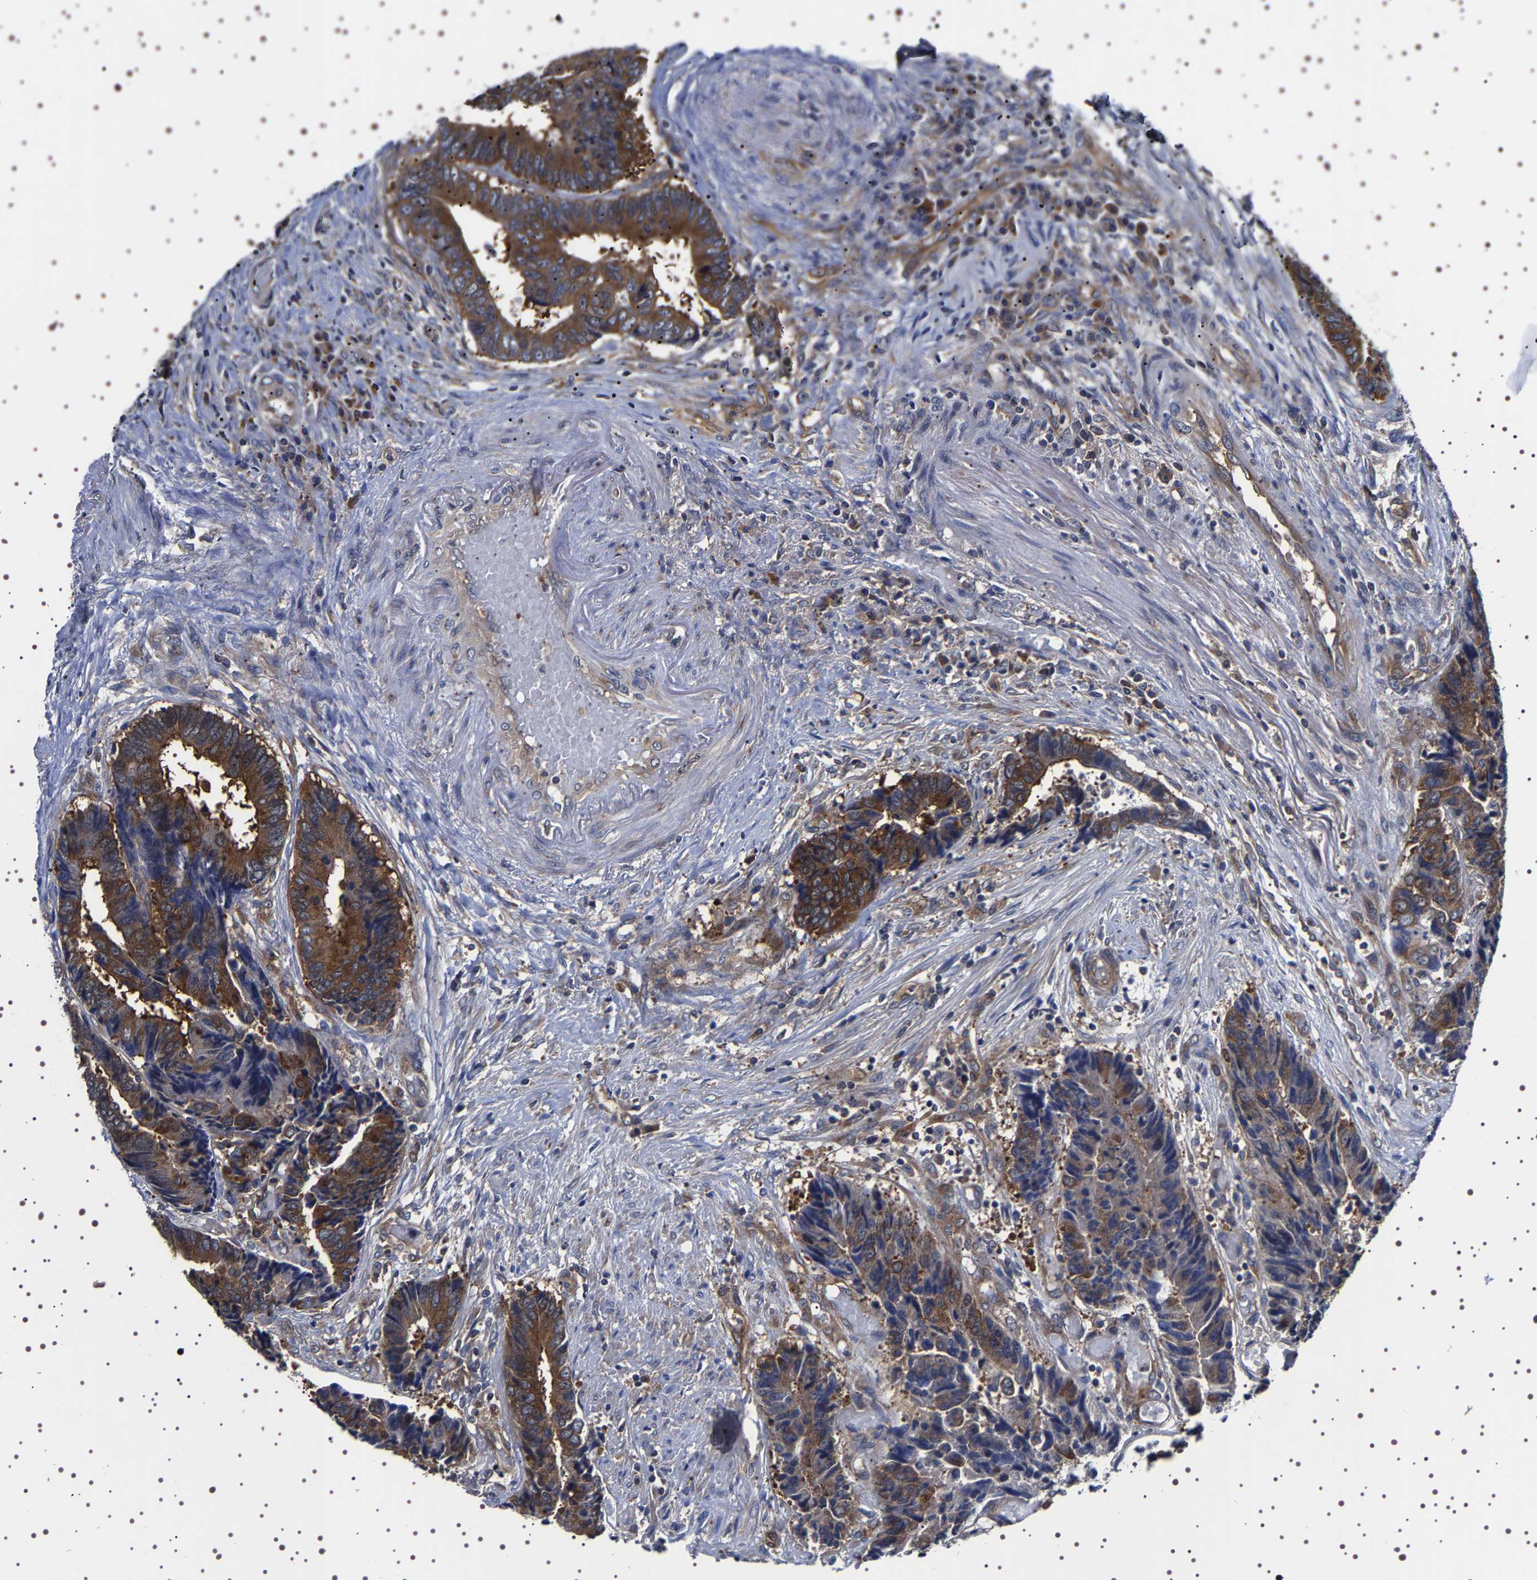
{"staining": {"intensity": "strong", "quantity": "25%-75%", "location": "cytoplasmic/membranous"}, "tissue": "colorectal cancer", "cell_type": "Tumor cells", "image_type": "cancer", "snomed": [{"axis": "morphology", "description": "Adenocarcinoma, NOS"}, {"axis": "topography", "description": "Rectum"}], "caption": "A high-resolution image shows IHC staining of colorectal cancer, which shows strong cytoplasmic/membranous expression in approximately 25%-75% of tumor cells.", "gene": "DARS1", "patient": {"sex": "male", "age": 84}}